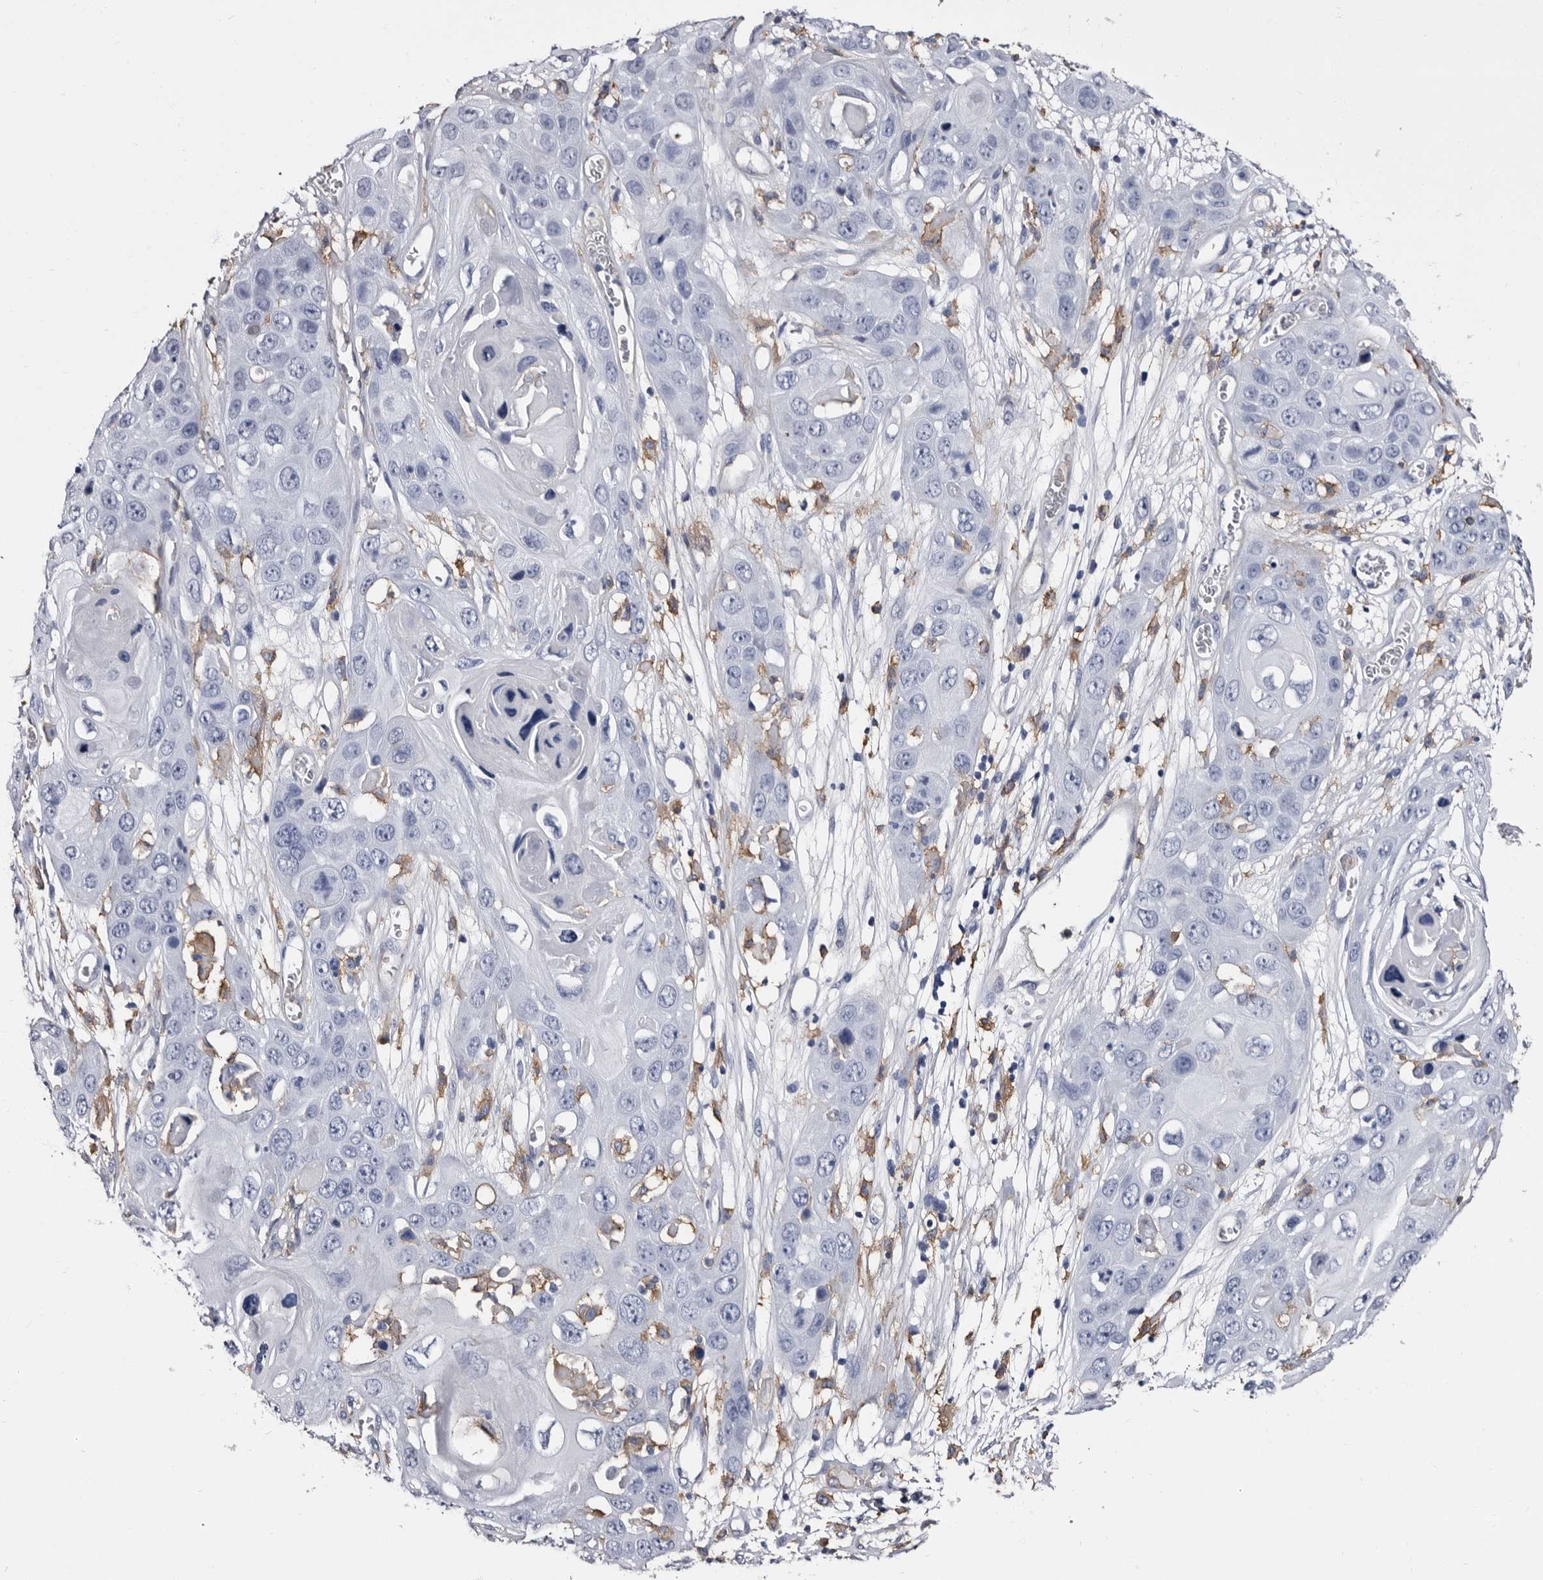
{"staining": {"intensity": "negative", "quantity": "none", "location": "none"}, "tissue": "skin cancer", "cell_type": "Tumor cells", "image_type": "cancer", "snomed": [{"axis": "morphology", "description": "Squamous cell carcinoma, NOS"}, {"axis": "topography", "description": "Skin"}], "caption": "IHC photomicrograph of skin squamous cell carcinoma stained for a protein (brown), which exhibits no positivity in tumor cells.", "gene": "EPB41L3", "patient": {"sex": "male", "age": 55}}